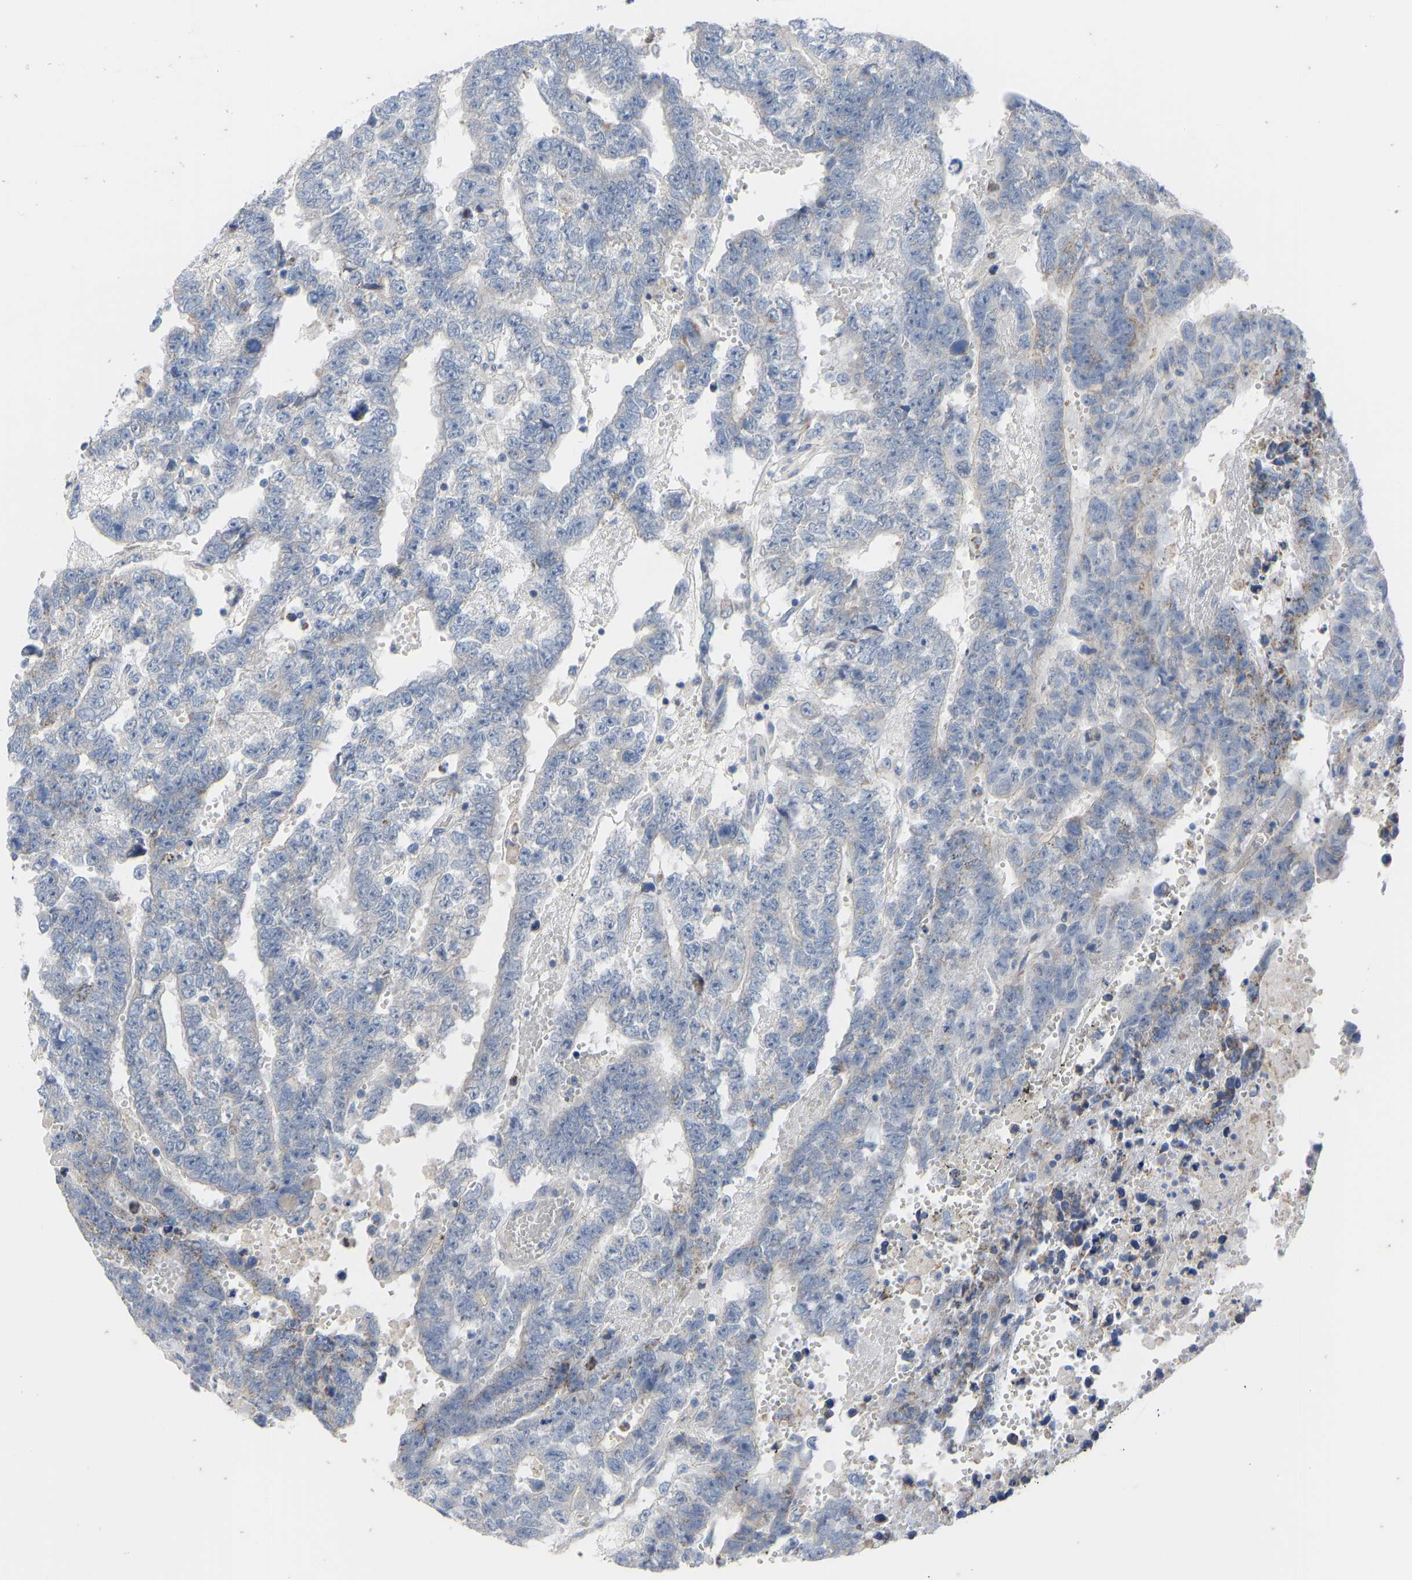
{"staining": {"intensity": "negative", "quantity": "none", "location": "none"}, "tissue": "testis cancer", "cell_type": "Tumor cells", "image_type": "cancer", "snomed": [{"axis": "morphology", "description": "Carcinoma, Embryonal, NOS"}, {"axis": "topography", "description": "Testis"}], "caption": "Immunohistochemistry (IHC) of human testis cancer (embryonal carcinoma) demonstrates no positivity in tumor cells.", "gene": "OLIG2", "patient": {"sex": "male", "age": 25}}